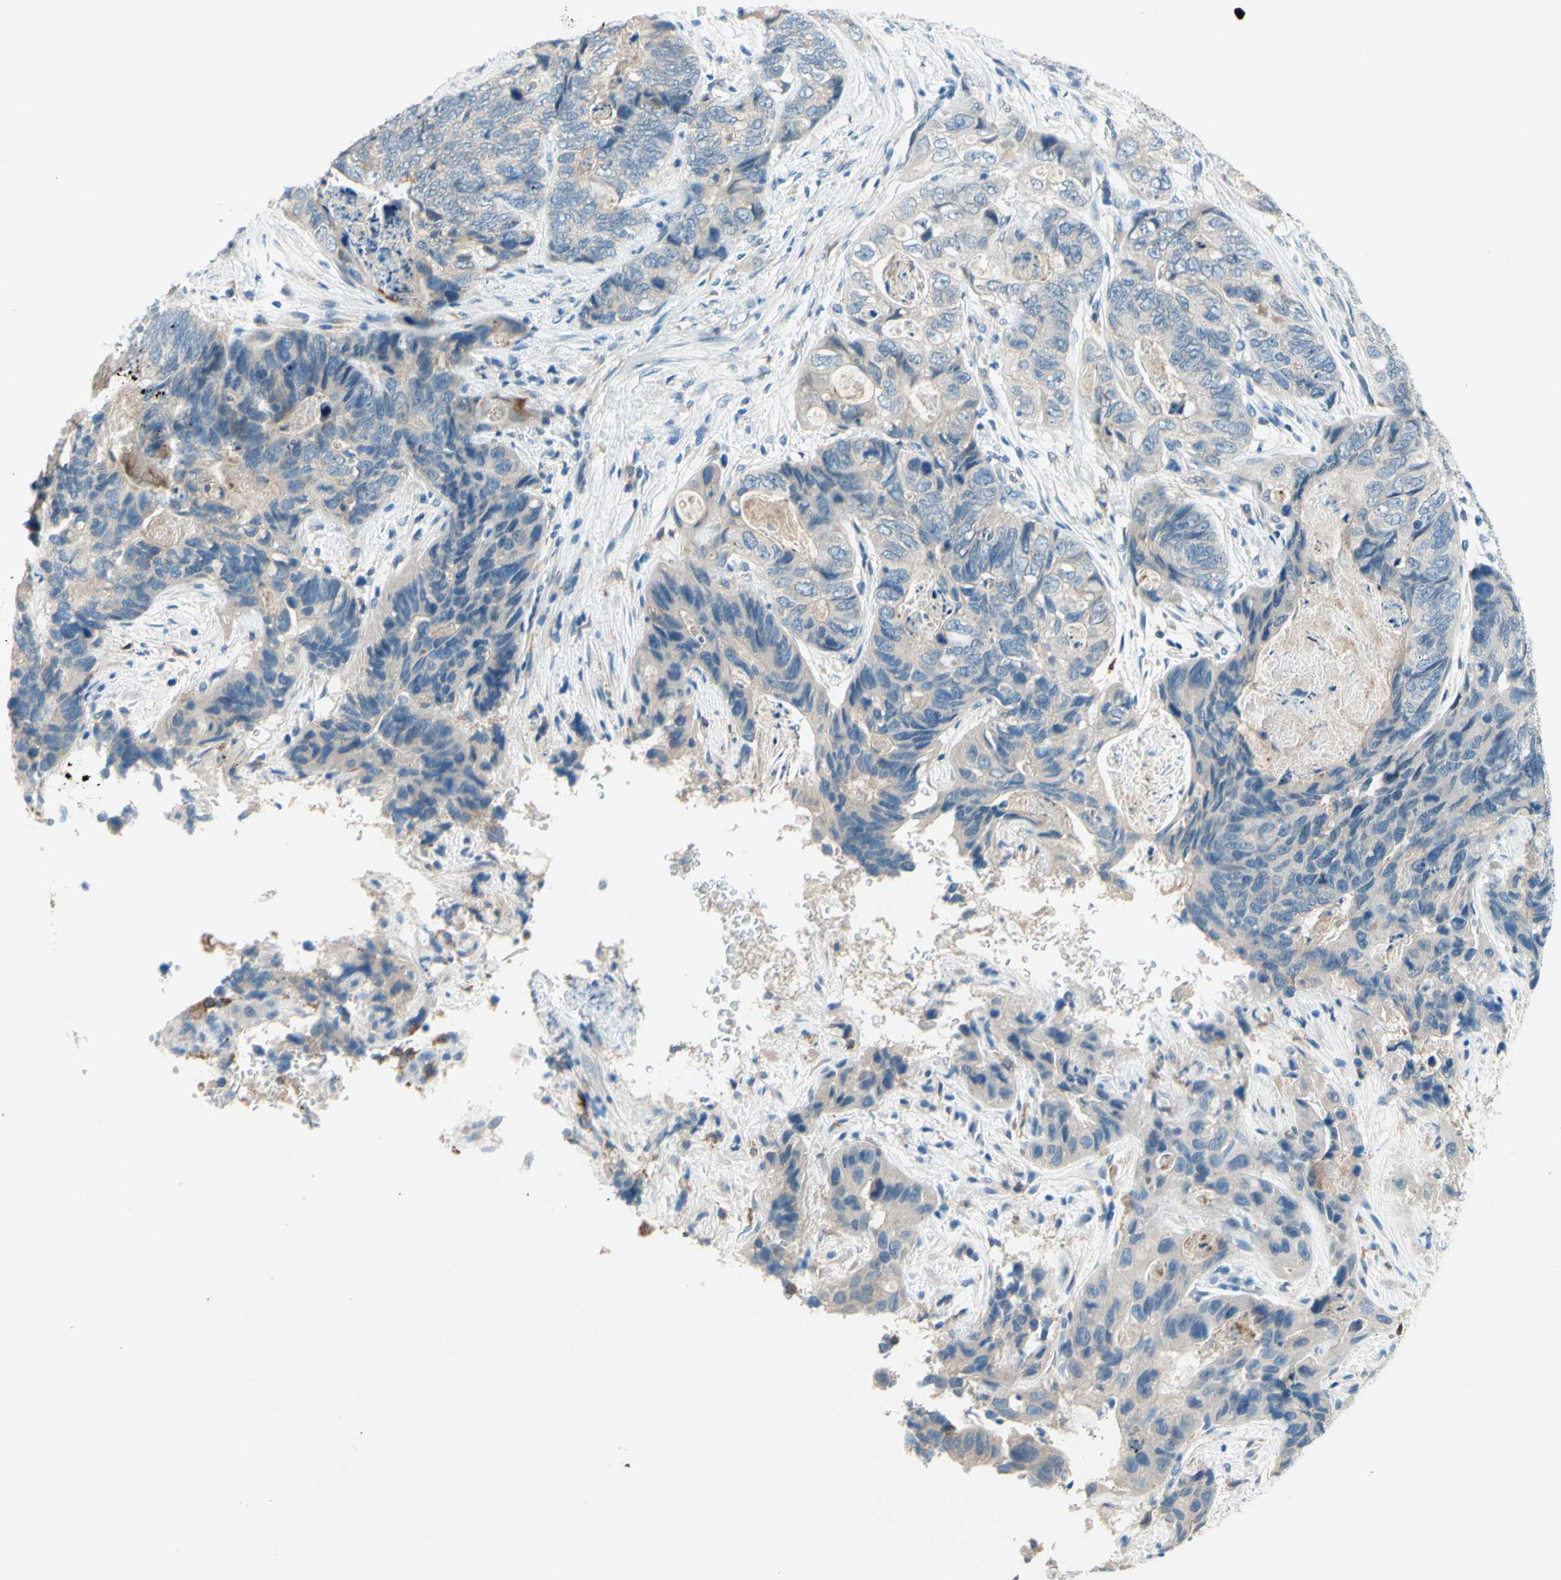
{"staining": {"intensity": "weak", "quantity": "<25%", "location": "cytoplasmic/membranous"}, "tissue": "stomach cancer", "cell_type": "Tumor cells", "image_type": "cancer", "snomed": [{"axis": "morphology", "description": "Adenocarcinoma, NOS"}, {"axis": "topography", "description": "Stomach"}], "caption": "Photomicrograph shows no significant protein expression in tumor cells of stomach cancer (adenocarcinoma). The staining is performed using DAB (3,3'-diaminobenzidine) brown chromogen with nuclei counter-stained in using hematoxylin.", "gene": "SIGLEC9", "patient": {"sex": "female", "age": 89}}